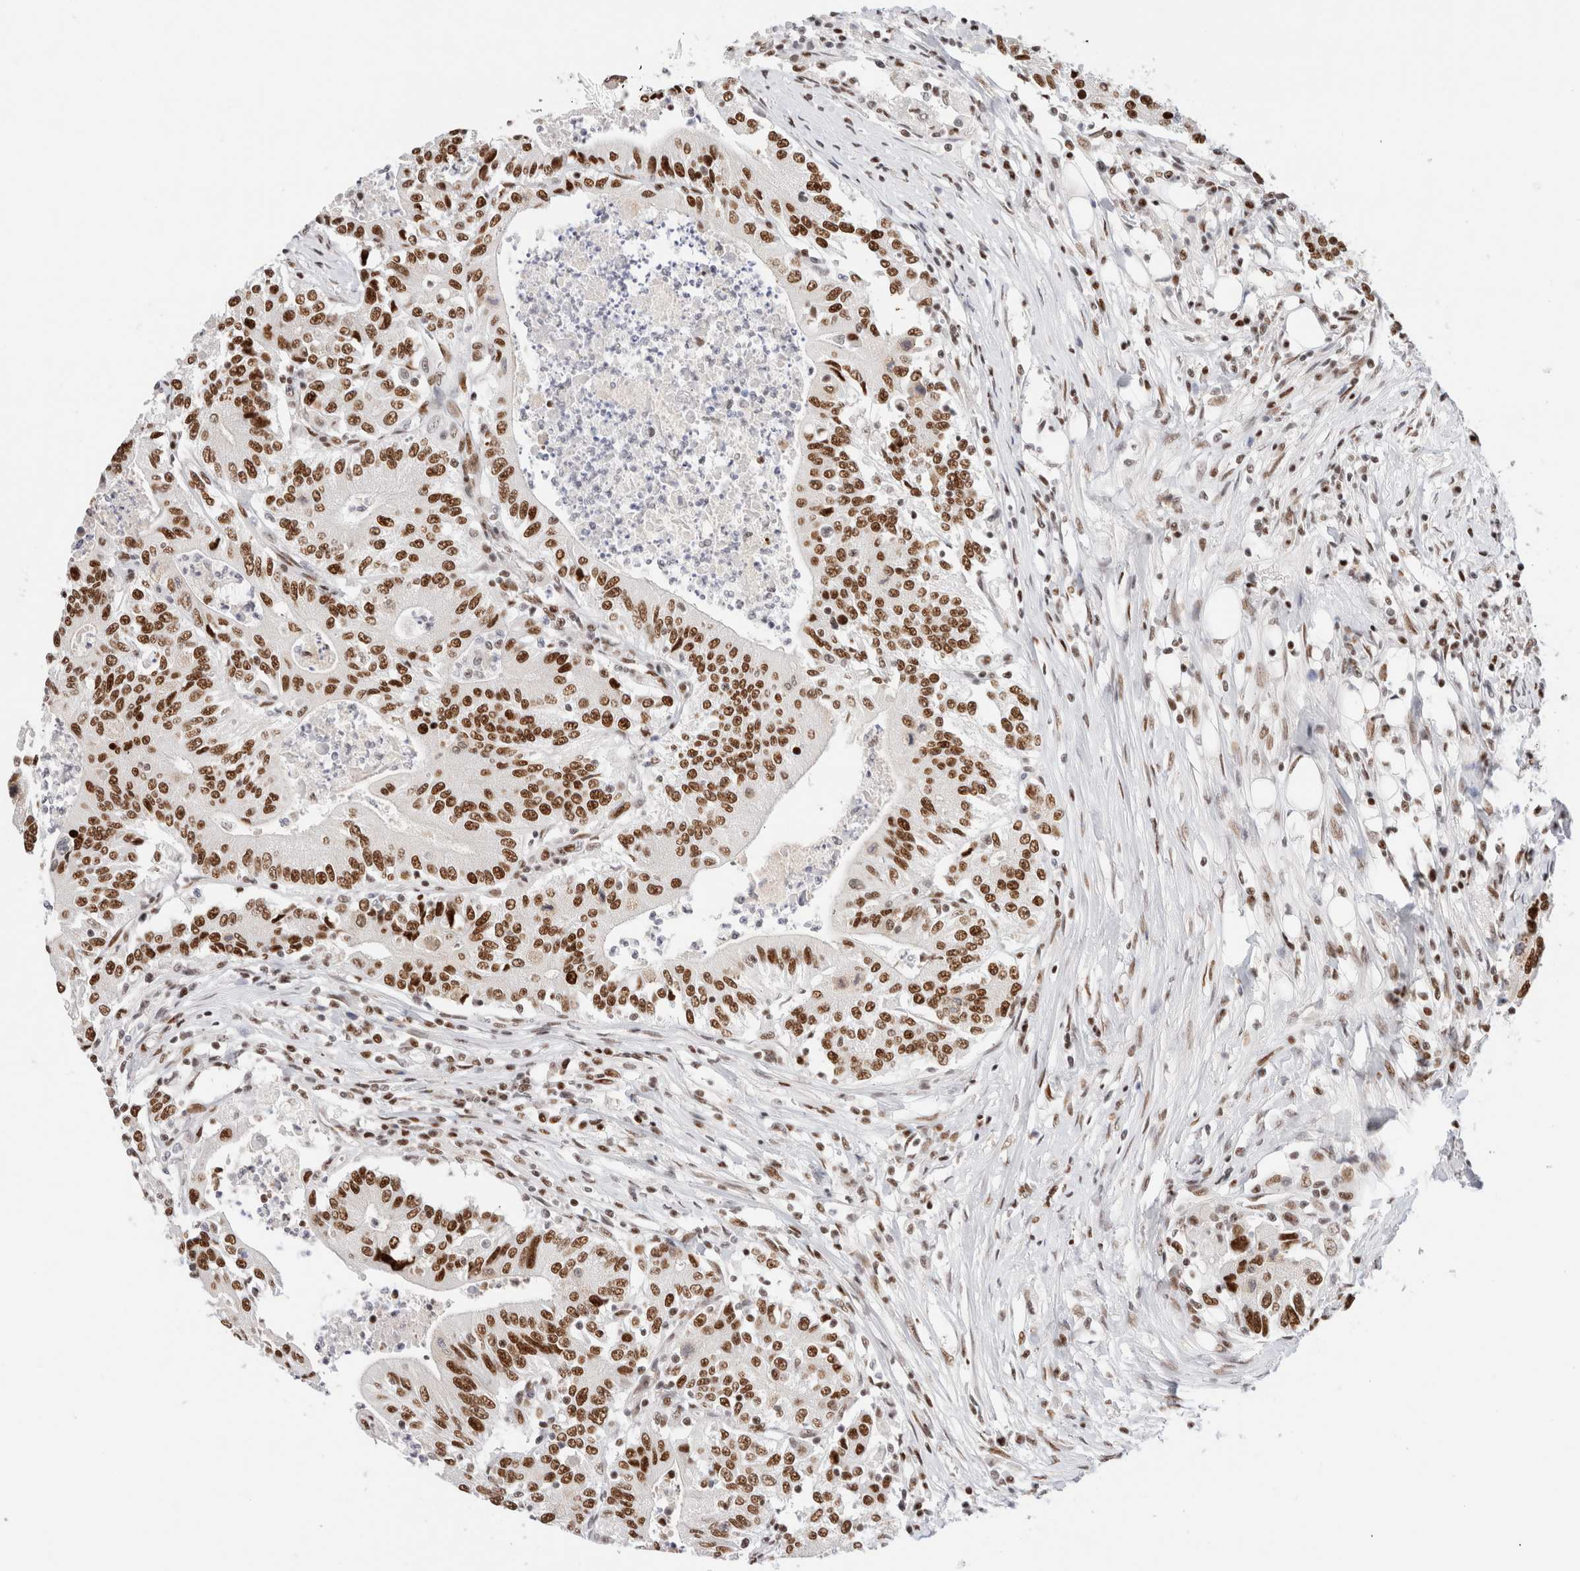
{"staining": {"intensity": "strong", "quantity": ">75%", "location": "nuclear"}, "tissue": "colorectal cancer", "cell_type": "Tumor cells", "image_type": "cancer", "snomed": [{"axis": "morphology", "description": "Adenocarcinoma, NOS"}, {"axis": "topography", "description": "Colon"}], "caption": "Immunohistochemical staining of colorectal adenocarcinoma reveals high levels of strong nuclear expression in approximately >75% of tumor cells. Using DAB (brown) and hematoxylin (blue) stains, captured at high magnification using brightfield microscopy.", "gene": "ZNF282", "patient": {"sex": "female", "age": 77}}